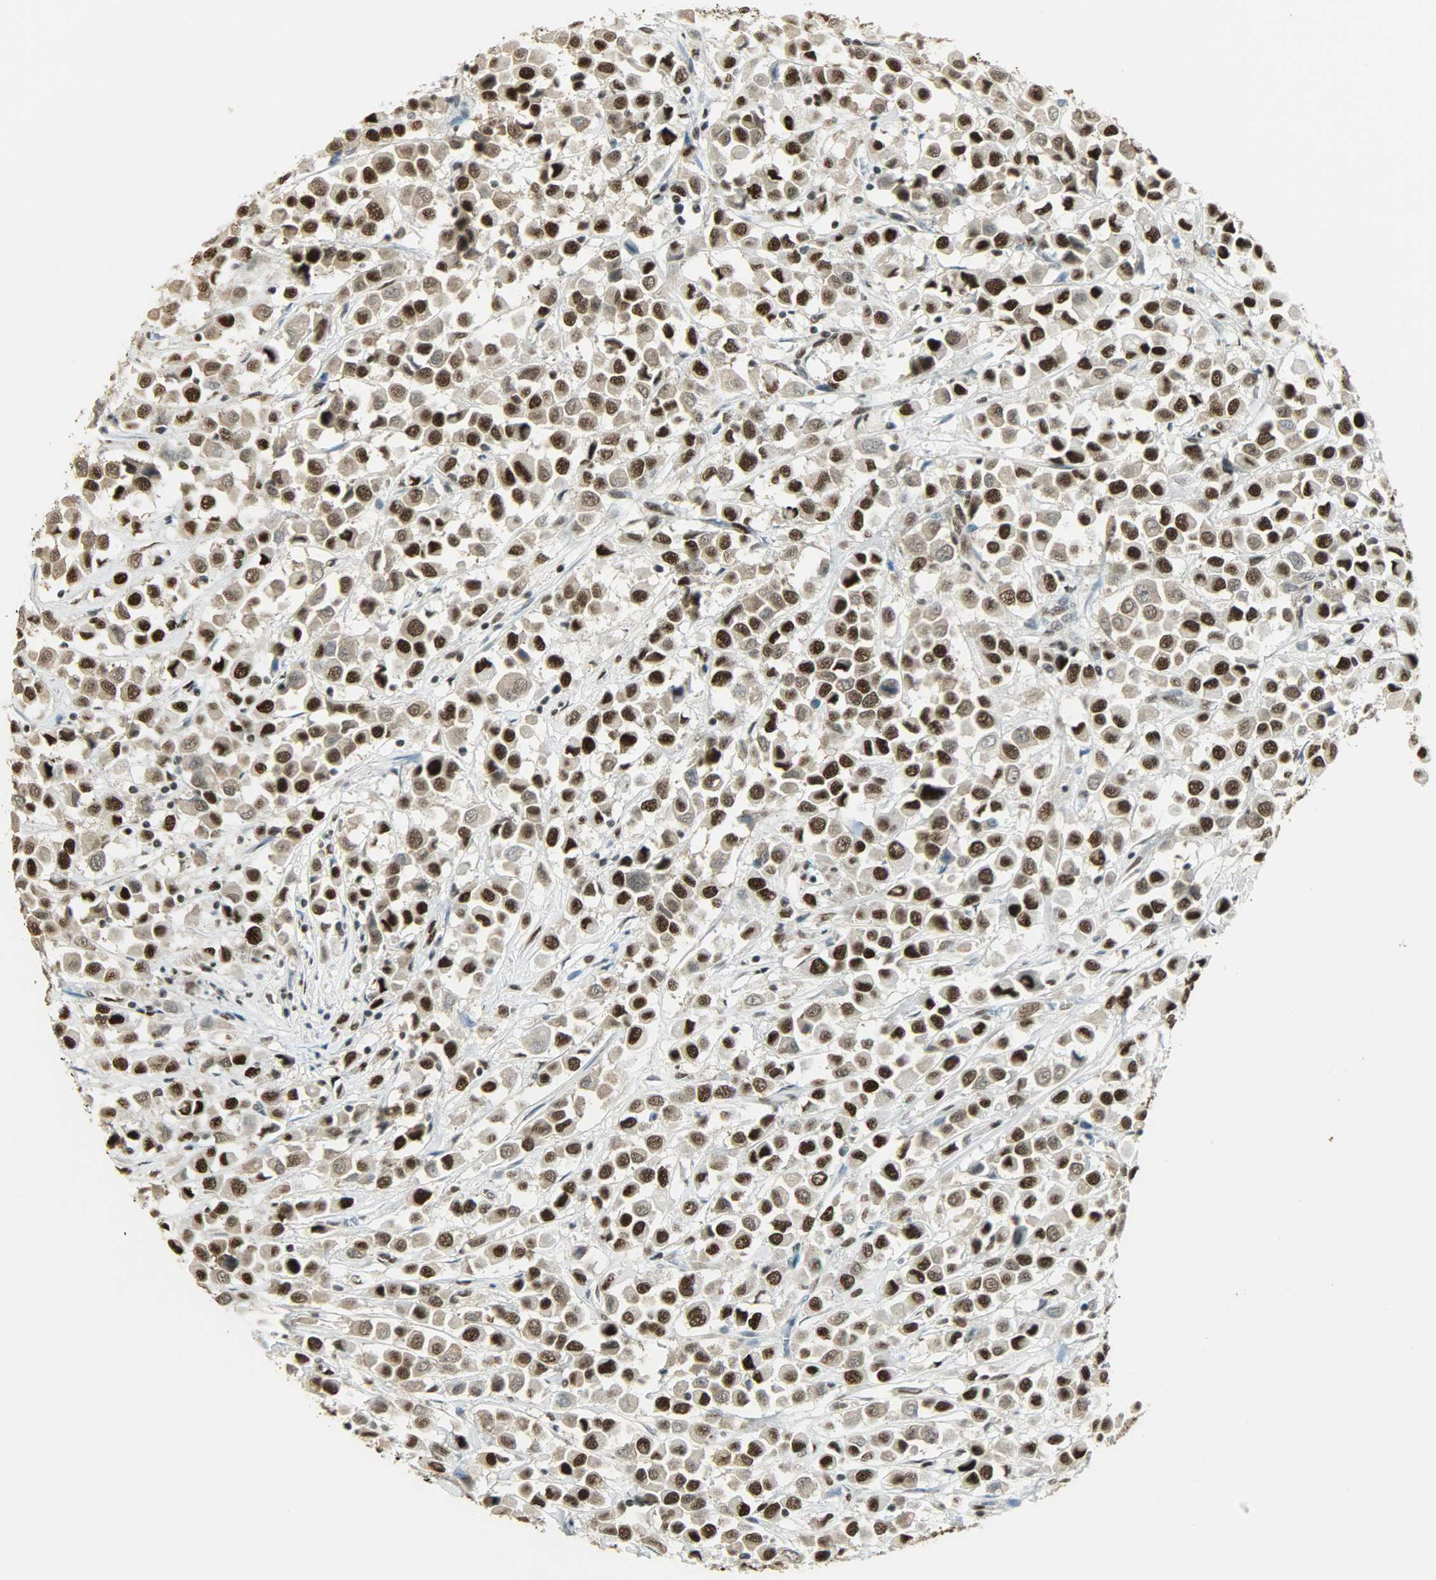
{"staining": {"intensity": "strong", "quantity": ">75%", "location": "nuclear"}, "tissue": "breast cancer", "cell_type": "Tumor cells", "image_type": "cancer", "snomed": [{"axis": "morphology", "description": "Duct carcinoma"}, {"axis": "topography", "description": "Breast"}], "caption": "This micrograph exhibits immunohistochemistry staining of human breast invasive ductal carcinoma, with high strong nuclear positivity in approximately >75% of tumor cells.", "gene": "MYEF2", "patient": {"sex": "female", "age": 61}}